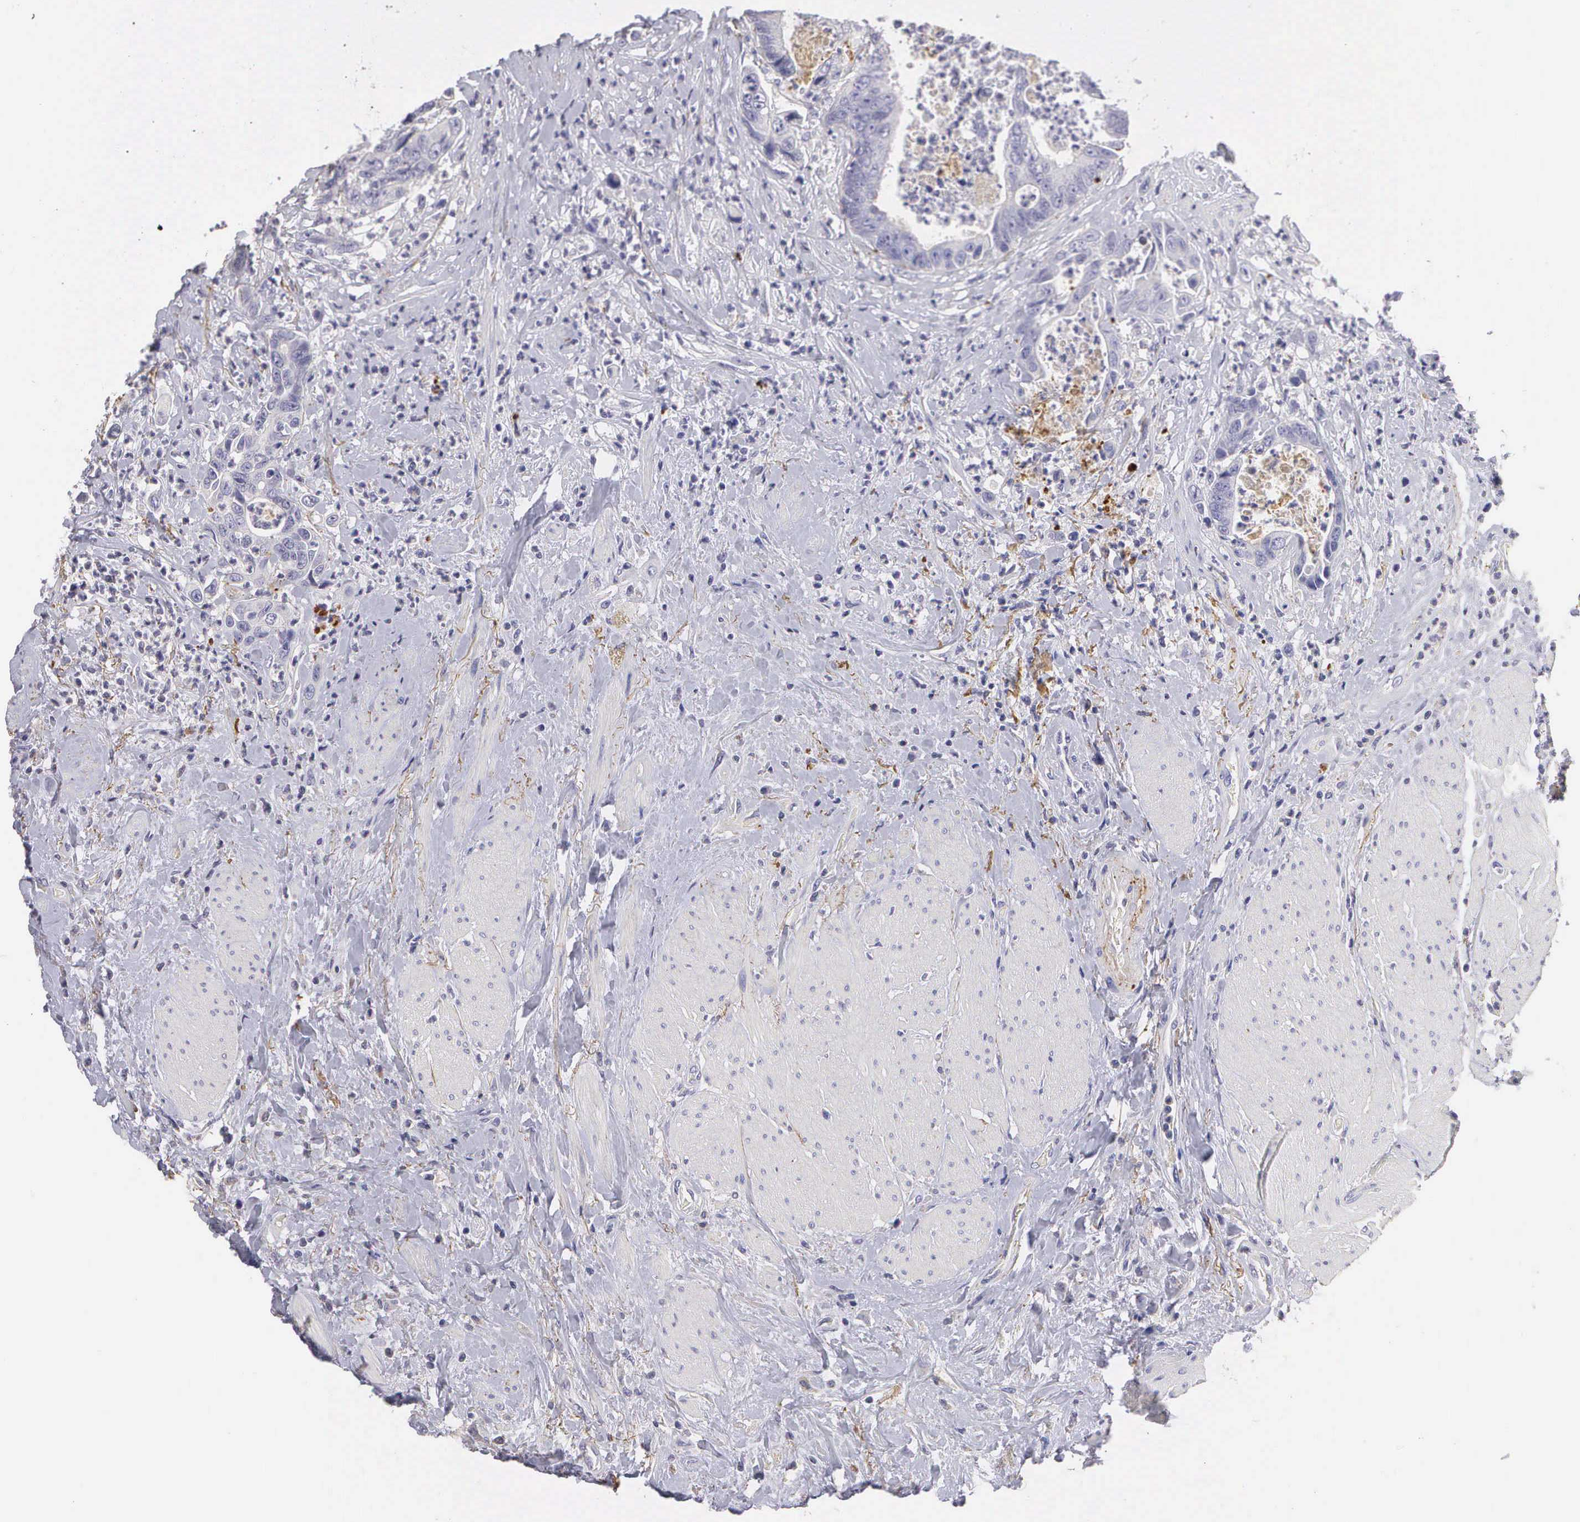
{"staining": {"intensity": "negative", "quantity": "none", "location": "none"}, "tissue": "colorectal cancer", "cell_type": "Tumor cells", "image_type": "cancer", "snomed": [{"axis": "morphology", "description": "Adenocarcinoma, NOS"}, {"axis": "topography", "description": "Rectum"}], "caption": "An immunohistochemistry image of colorectal adenocarcinoma is shown. There is no staining in tumor cells of colorectal adenocarcinoma. The staining is performed using DAB (3,3'-diaminobenzidine) brown chromogen with nuclei counter-stained in using hematoxylin.", "gene": "CLU", "patient": {"sex": "female", "age": 65}}